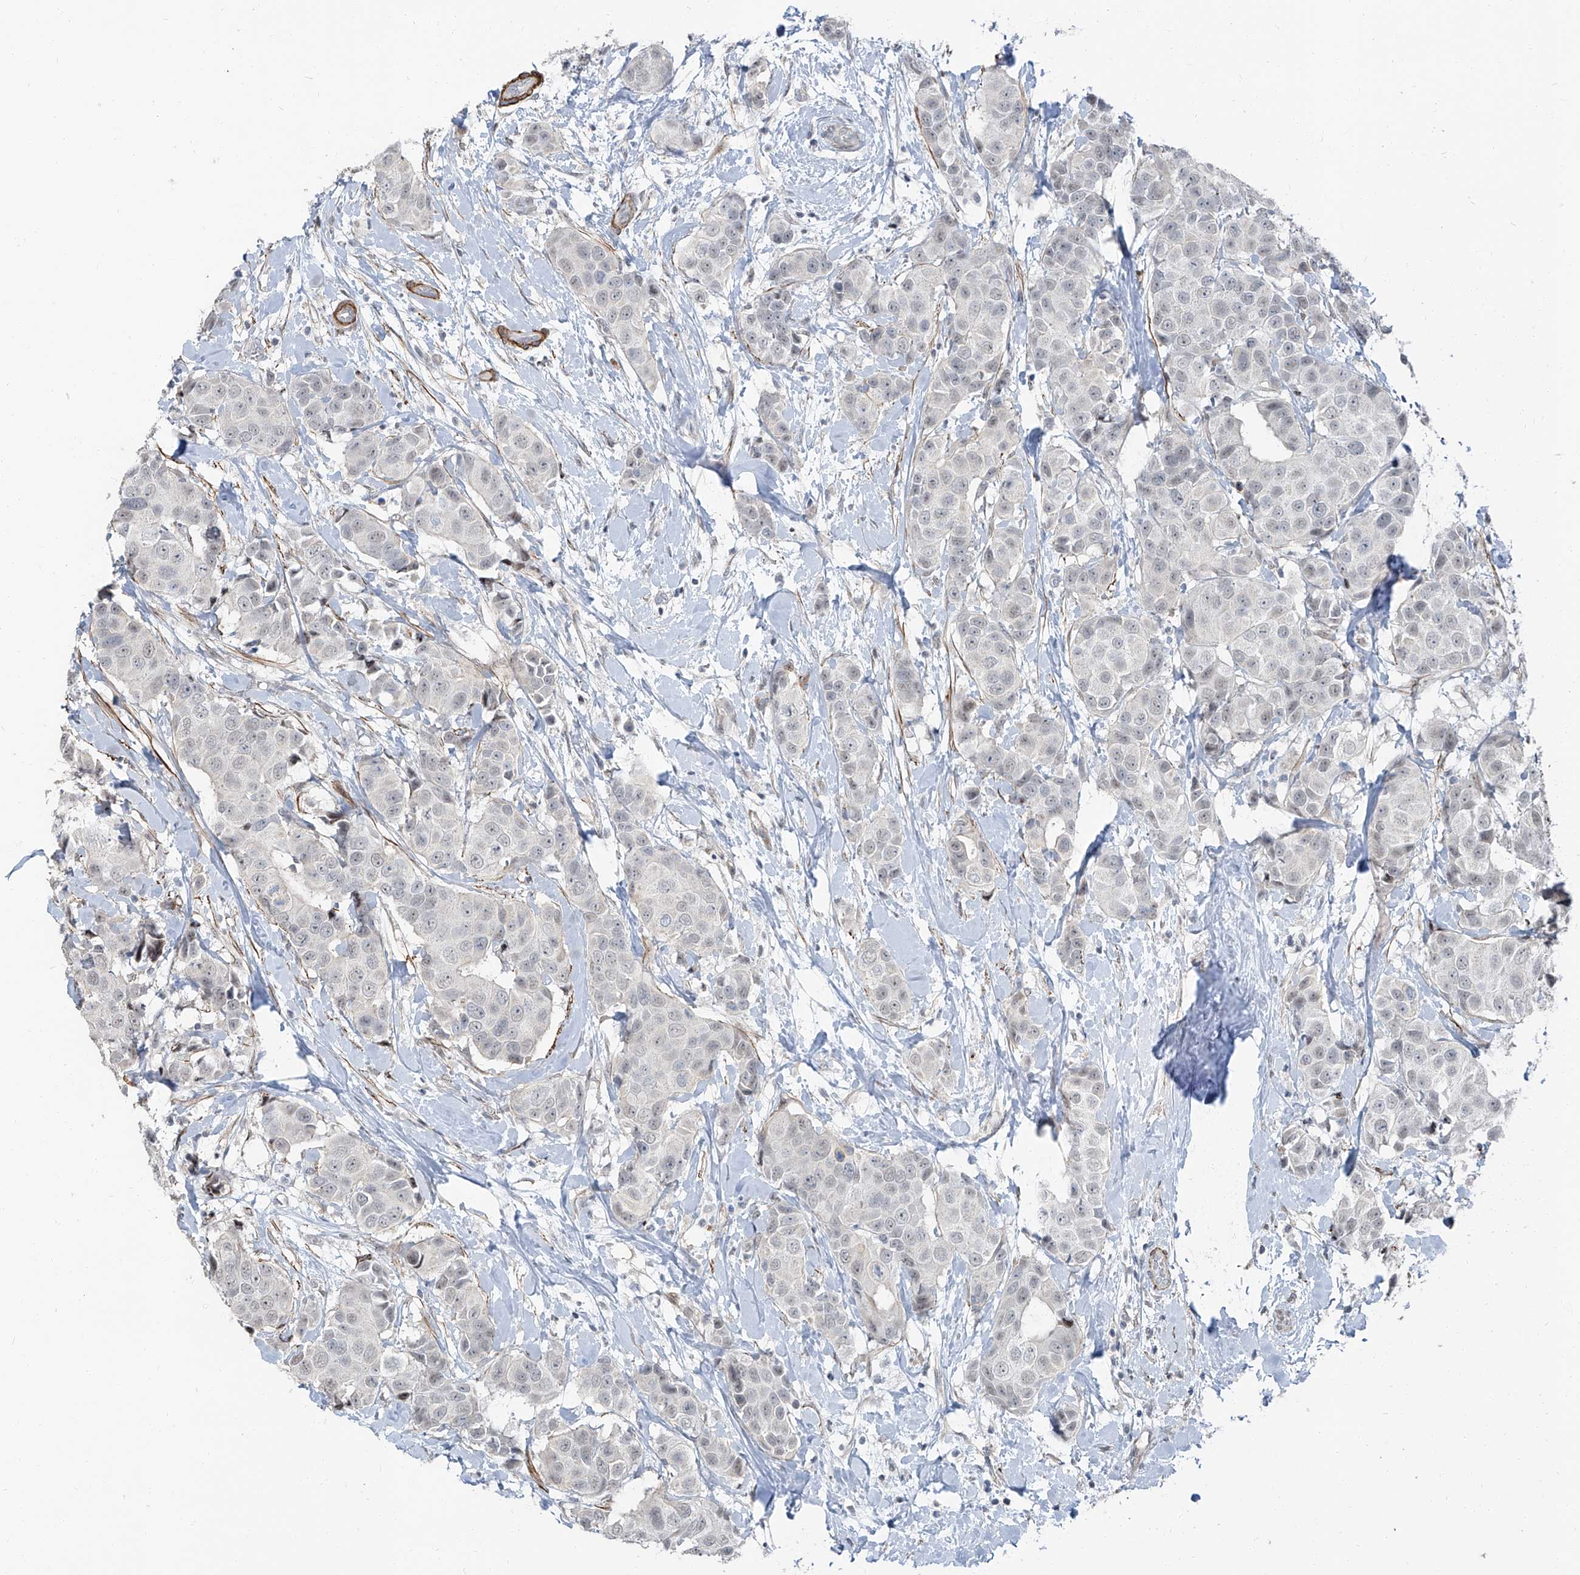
{"staining": {"intensity": "negative", "quantity": "none", "location": "none"}, "tissue": "breast cancer", "cell_type": "Tumor cells", "image_type": "cancer", "snomed": [{"axis": "morphology", "description": "Normal tissue, NOS"}, {"axis": "morphology", "description": "Duct carcinoma"}, {"axis": "topography", "description": "Breast"}], "caption": "IHC micrograph of neoplastic tissue: human breast cancer stained with DAB reveals no significant protein staining in tumor cells. The staining is performed using DAB brown chromogen with nuclei counter-stained in using hematoxylin.", "gene": "TXLNB", "patient": {"sex": "female", "age": 39}}